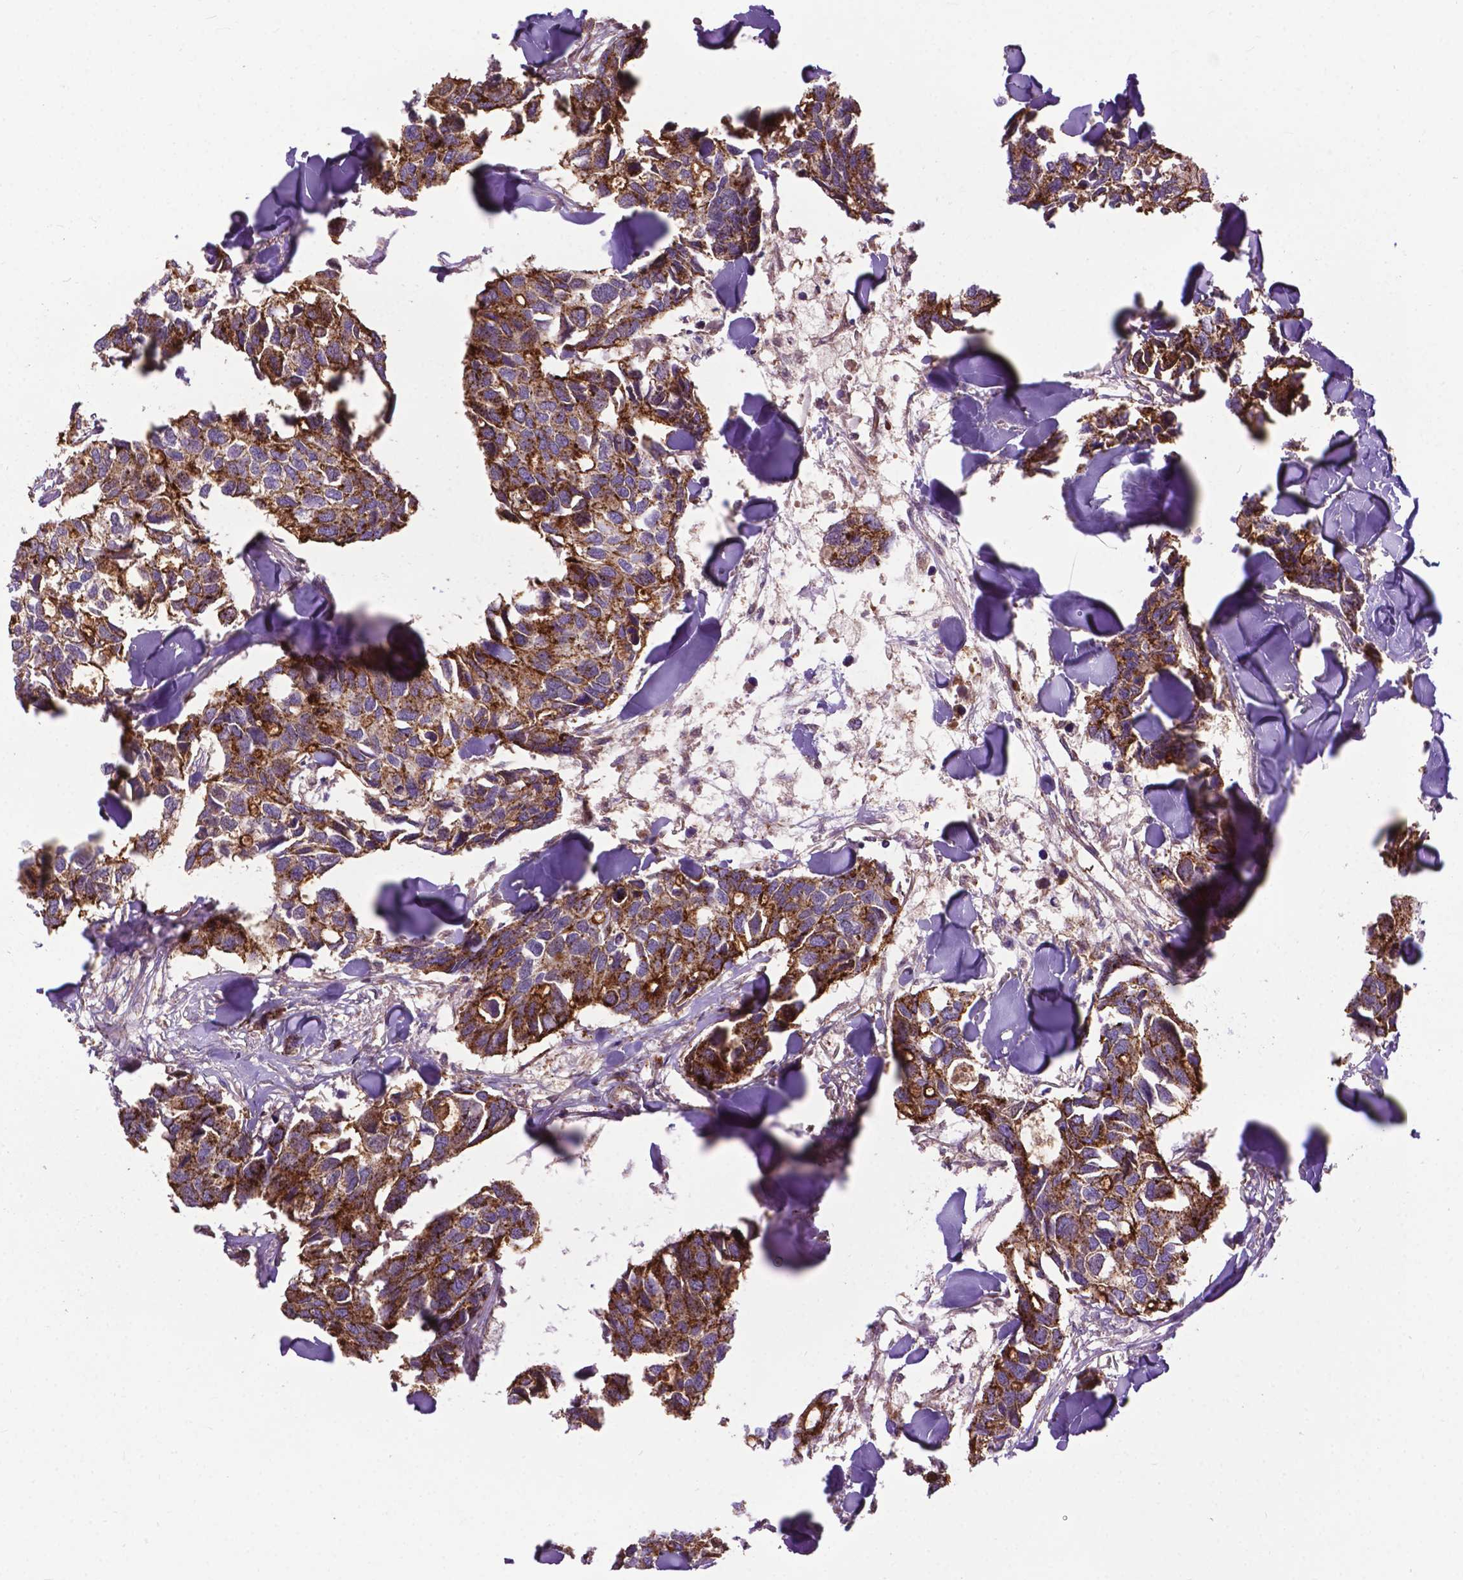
{"staining": {"intensity": "strong", "quantity": ">75%", "location": "cytoplasmic/membranous"}, "tissue": "breast cancer", "cell_type": "Tumor cells", "image_type": "cancer", "snomed": [{"axis": "morphology", "description": "Duct carcinoma"}, {"axis": "topography", "description": "Breast"}], "caption": "Human breast cancer (infiltrating ductal carcinoma) stained for a protein (brown) demonstrates strong cytoplasmic/membranous positive expression in about >75% of tumor cells.", "gene": "CHMP4A", "patient": {"sex": "female", "age": 83}}